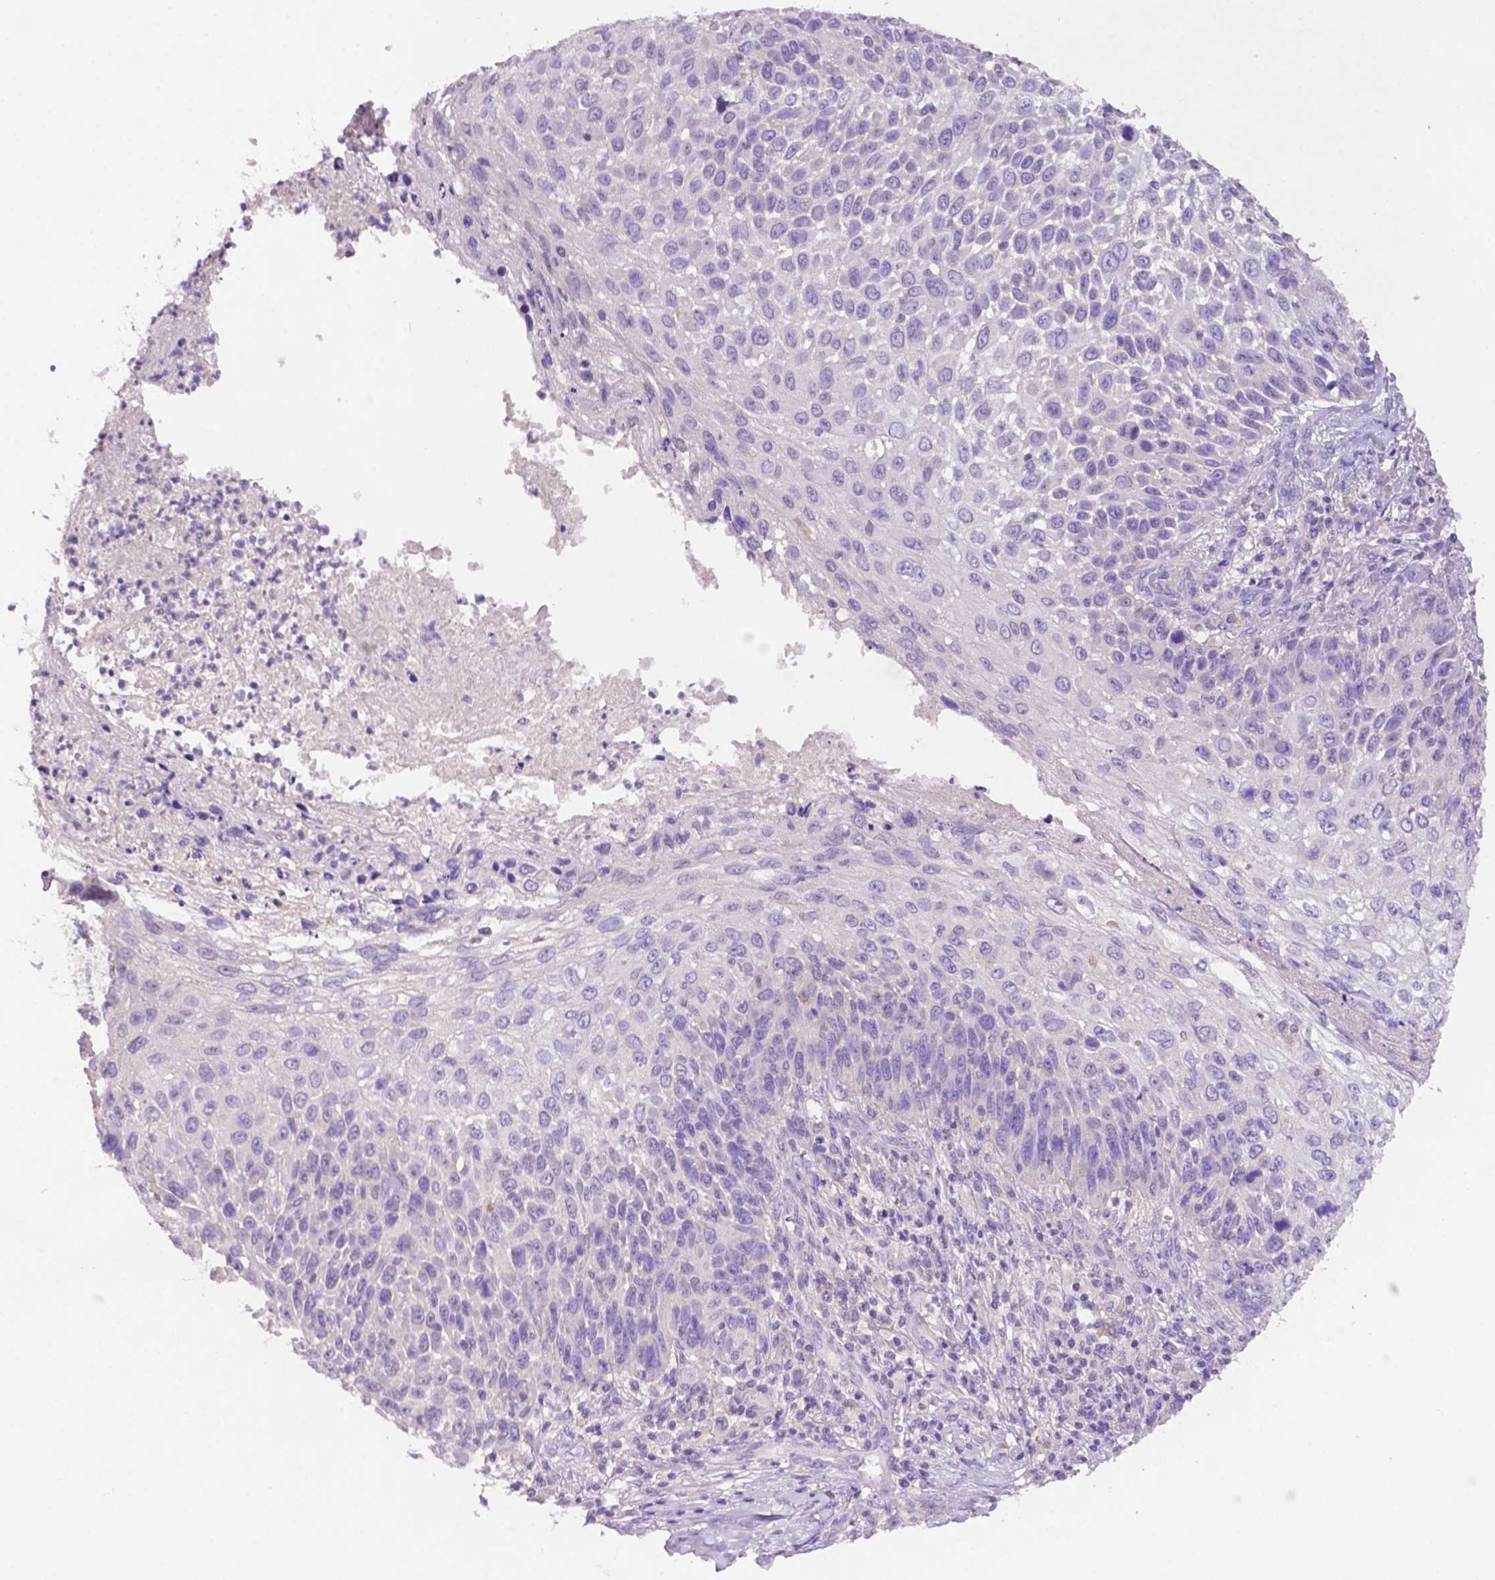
{"staining": {"intensity": "negative", "quantity": "none", "location": "none"}, "tissue": "skin cancer", "cell_type": "Tumor cells", "image_type": "cancer", "snomed": [{"axis": "morphology", "description": "Squamous cell carcinoma, NOS"}, {"axis": "topography", "description": "Skin"}], "caption": "An image of skin cancer (squamous cell carcinoma) stained for a protein demonstrates no brown staining in tumor cells.", "gene": "PRPS2", "patient": {"sex": "male", "age": 92}}